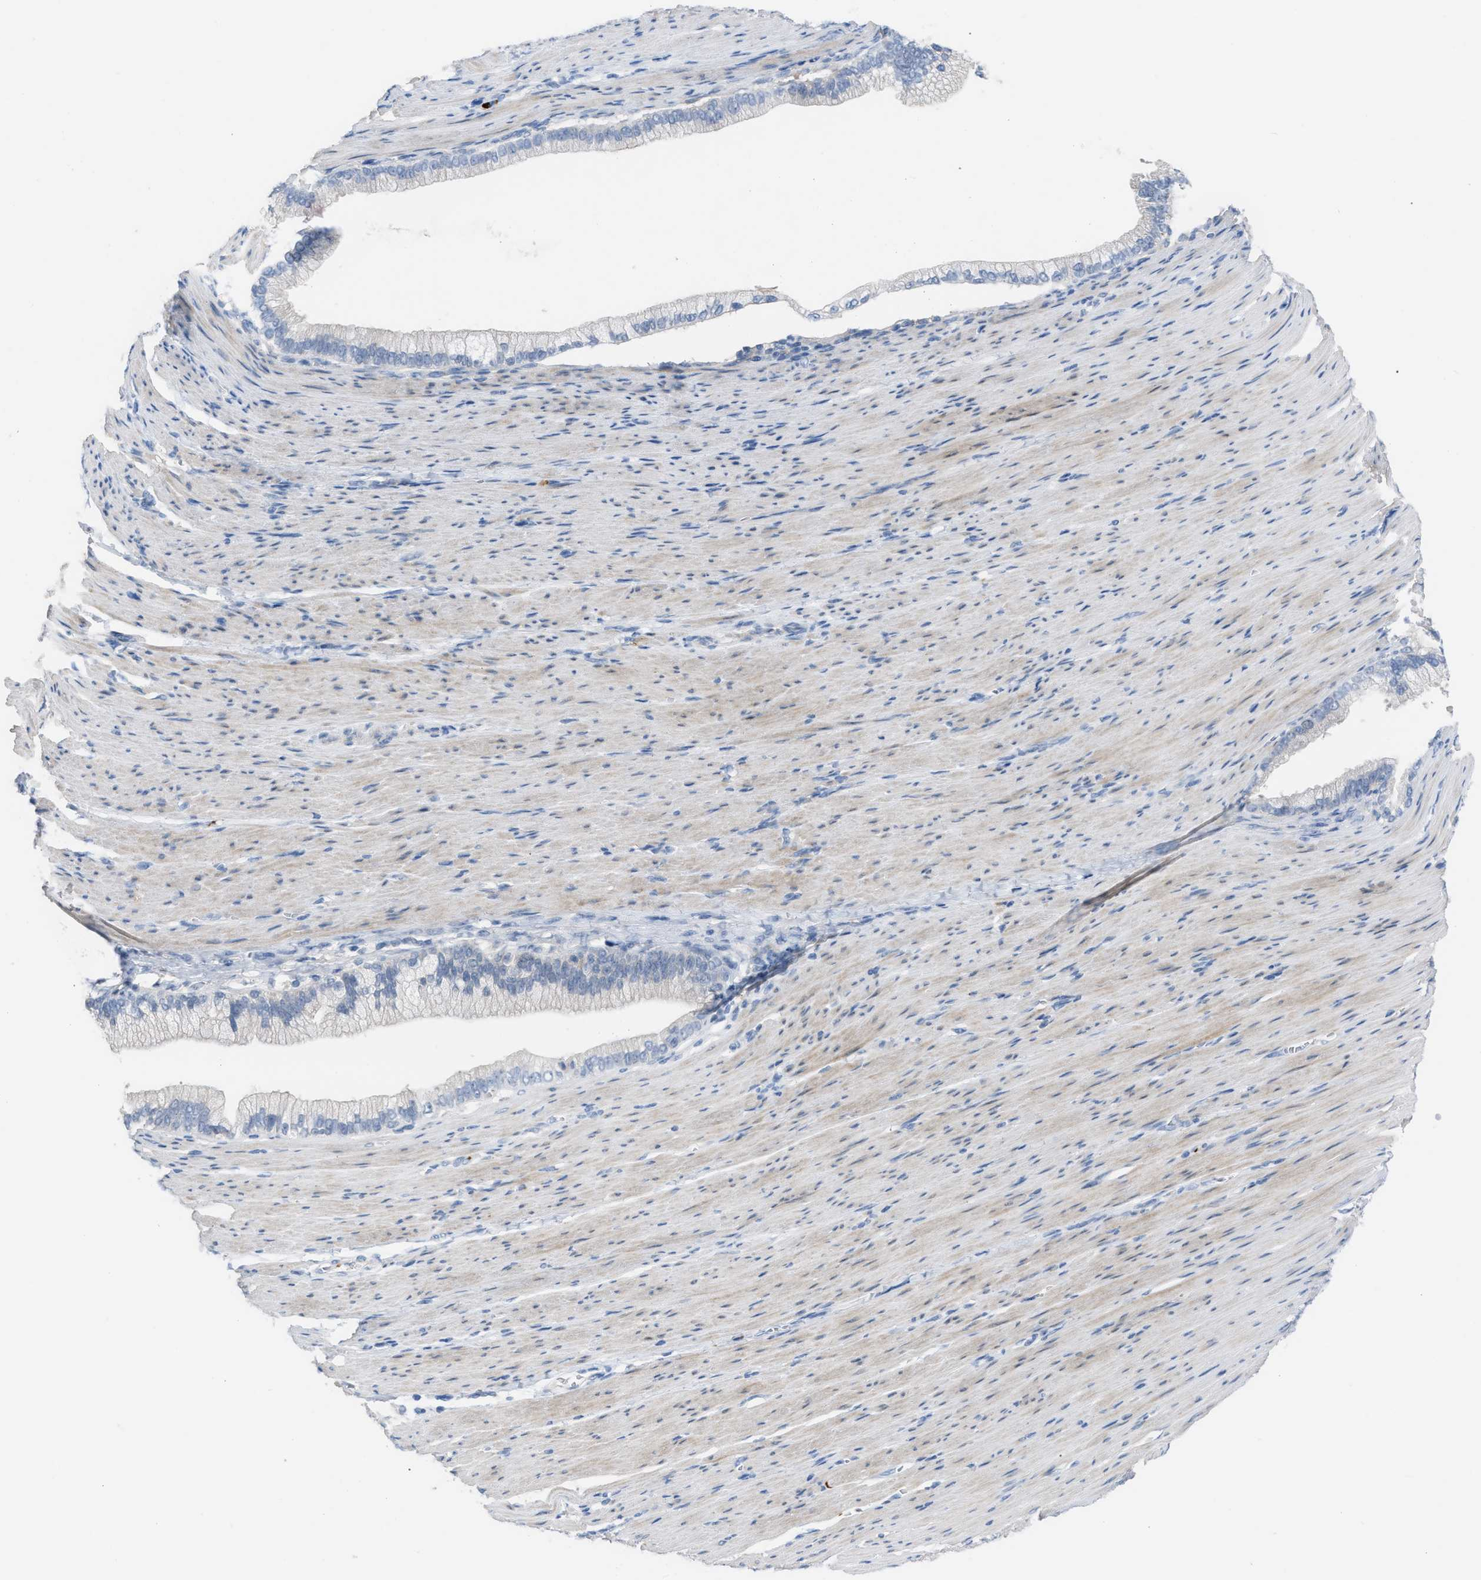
{"staining": {"intensity": "negative", "quantity": "none", "location": "none"}, "tissue": "pancreatic cancer", "cell_type": "Tumor cells", "image_type": "cancer", "snomed": [{"axis": "morphology", "description": "Adenocarcinoma, NOS"}, {"axis": "topography", "description": "Pancreas"}], "caption": "This is an immunohistochemistry (IHC) photomicrograph of human pancreatic cancer. There is no positivity in tumor cells.", "gene": "FGF18", "patient": {"sex": "male", "age": 69}}